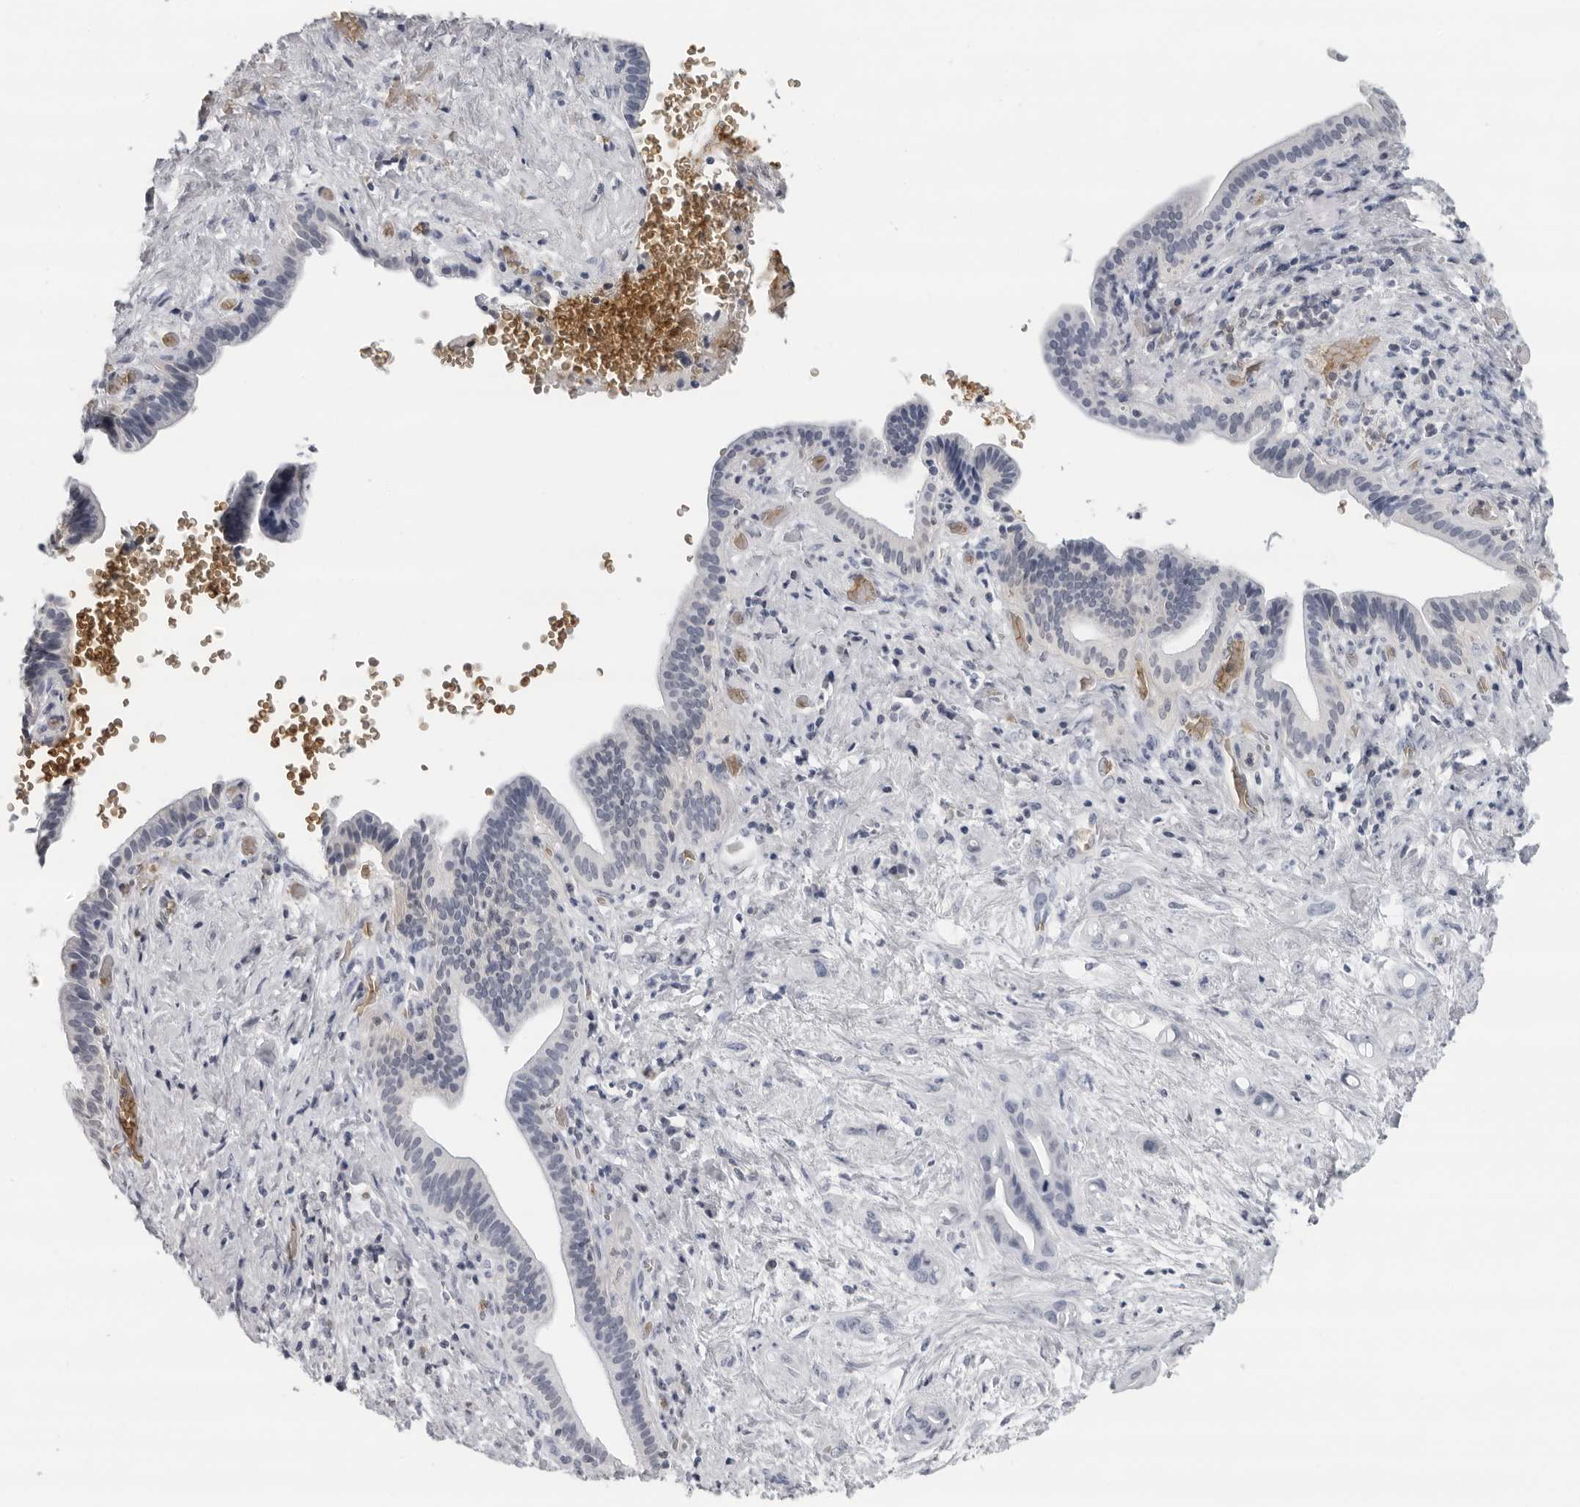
{"staining": {"intensity": "negative", "quantity": "none", "location": "none"}, "tissue": "liver cancer", "cell_type": "Tumor cells", "image_type": "cancer", "snomed": [{"axis": "morphology", "description": "Cholangiocarcinoma"}, {"axis": "topography", "description": "Liver"}], "caption": "Tumor cells are negative for brown protein staining in liver cancer (cholangiocarcinoma).", "gene": "EPB41", "patient": {"sex": "female", "age": 68}}